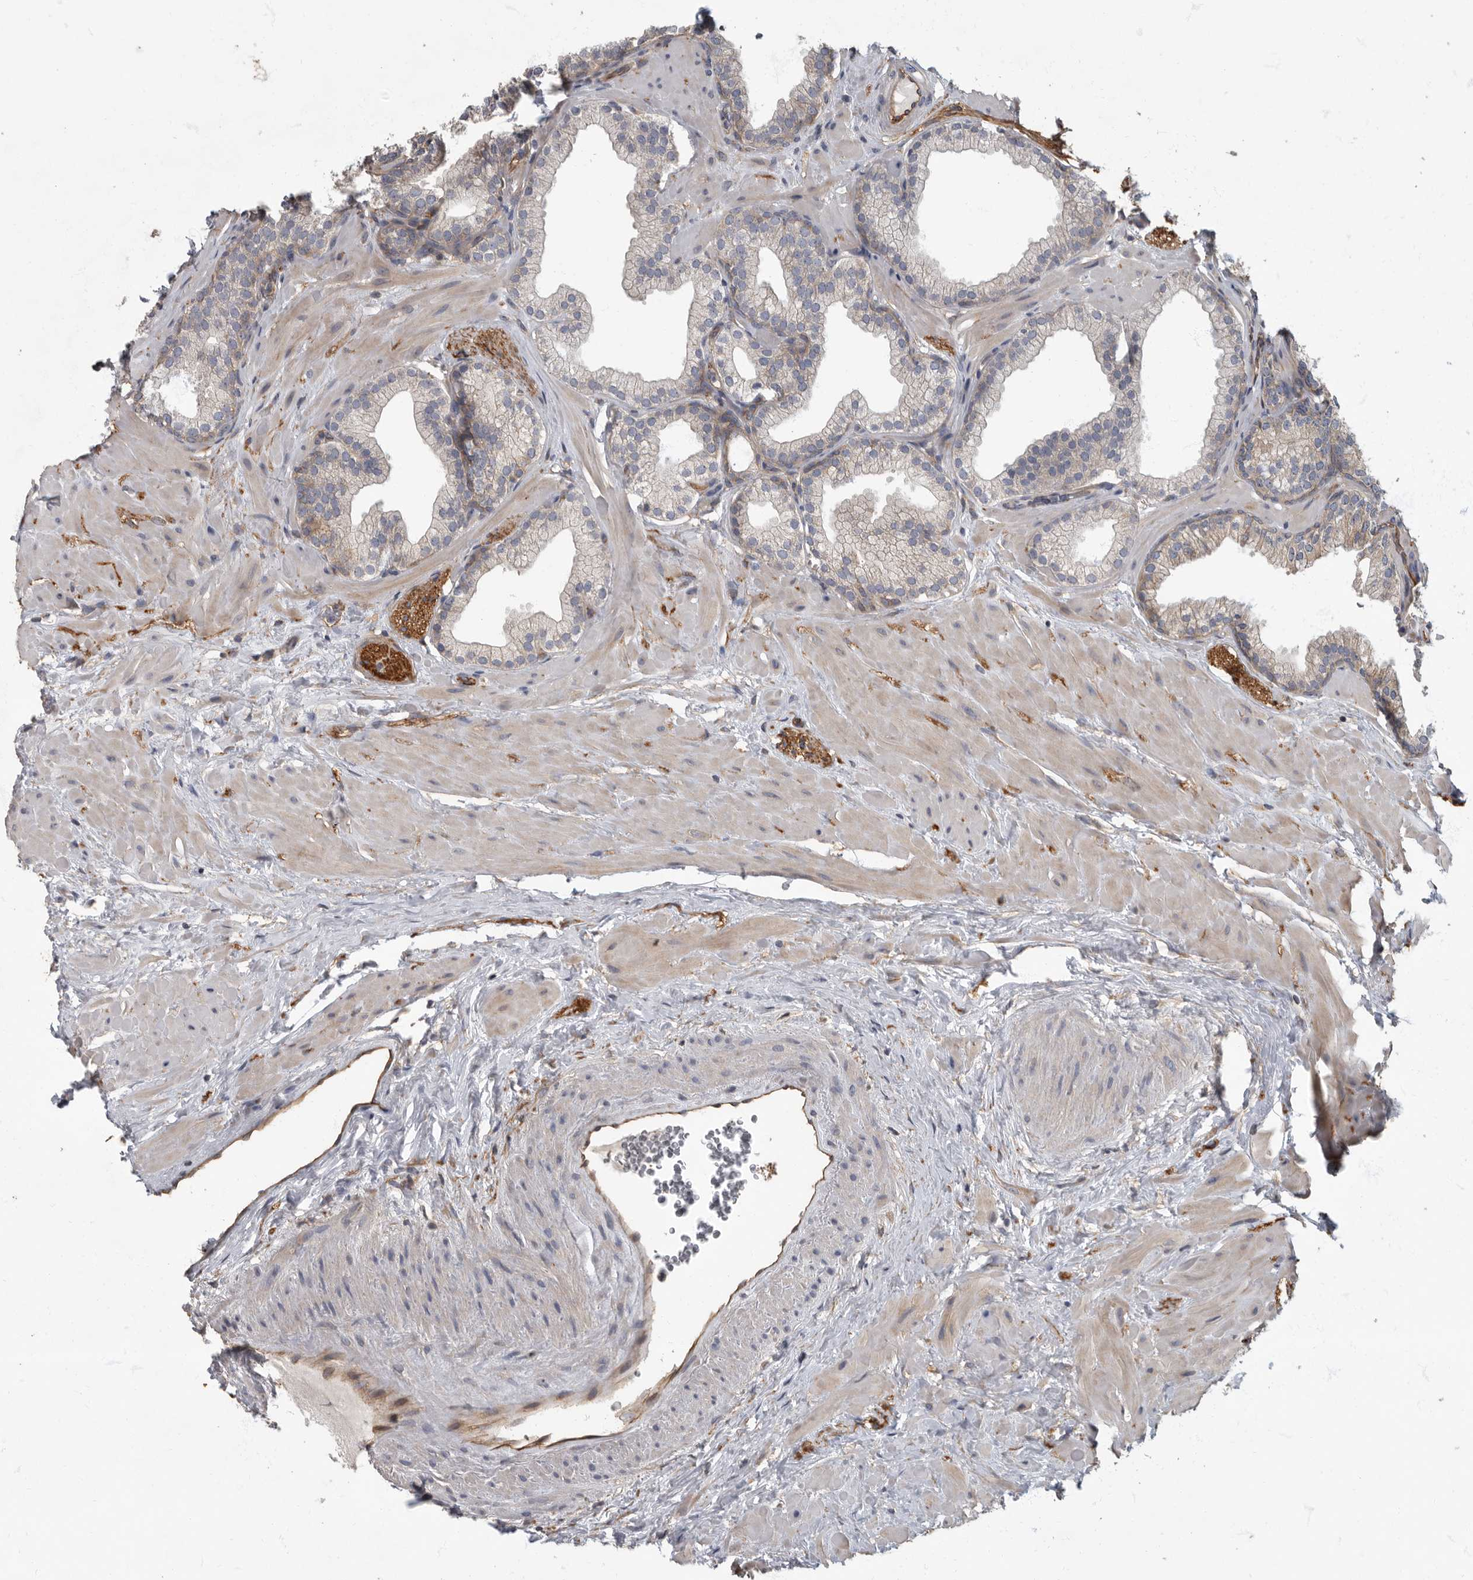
{"staining": {"intensity": "moderate", "quantity": "<25%", "location": "cytoplasmic/membranous"}, "tissue": "prostate", "cell_type": "Glandular cells", "image_type": "normal", "snomed": [{"axis": "morphology", "description": "Normal tissue, NOS"}, {"axis": "morphology", "description": "Urothelial carcinoma, Low grade"}, {"axis": "topography", "description": "Urinary bladder"}, {"axis": "topography", "description": "Prostate"}], "caption": "A low amount of moderate cytoplasmic/membranous staining is identified in about <25% of glandular cells in benign prostate. The protein is shown in brown color, while the nuclei are stained blue.", "gene": "PDK1", "patient": {"sex": "male", "age": 60}}